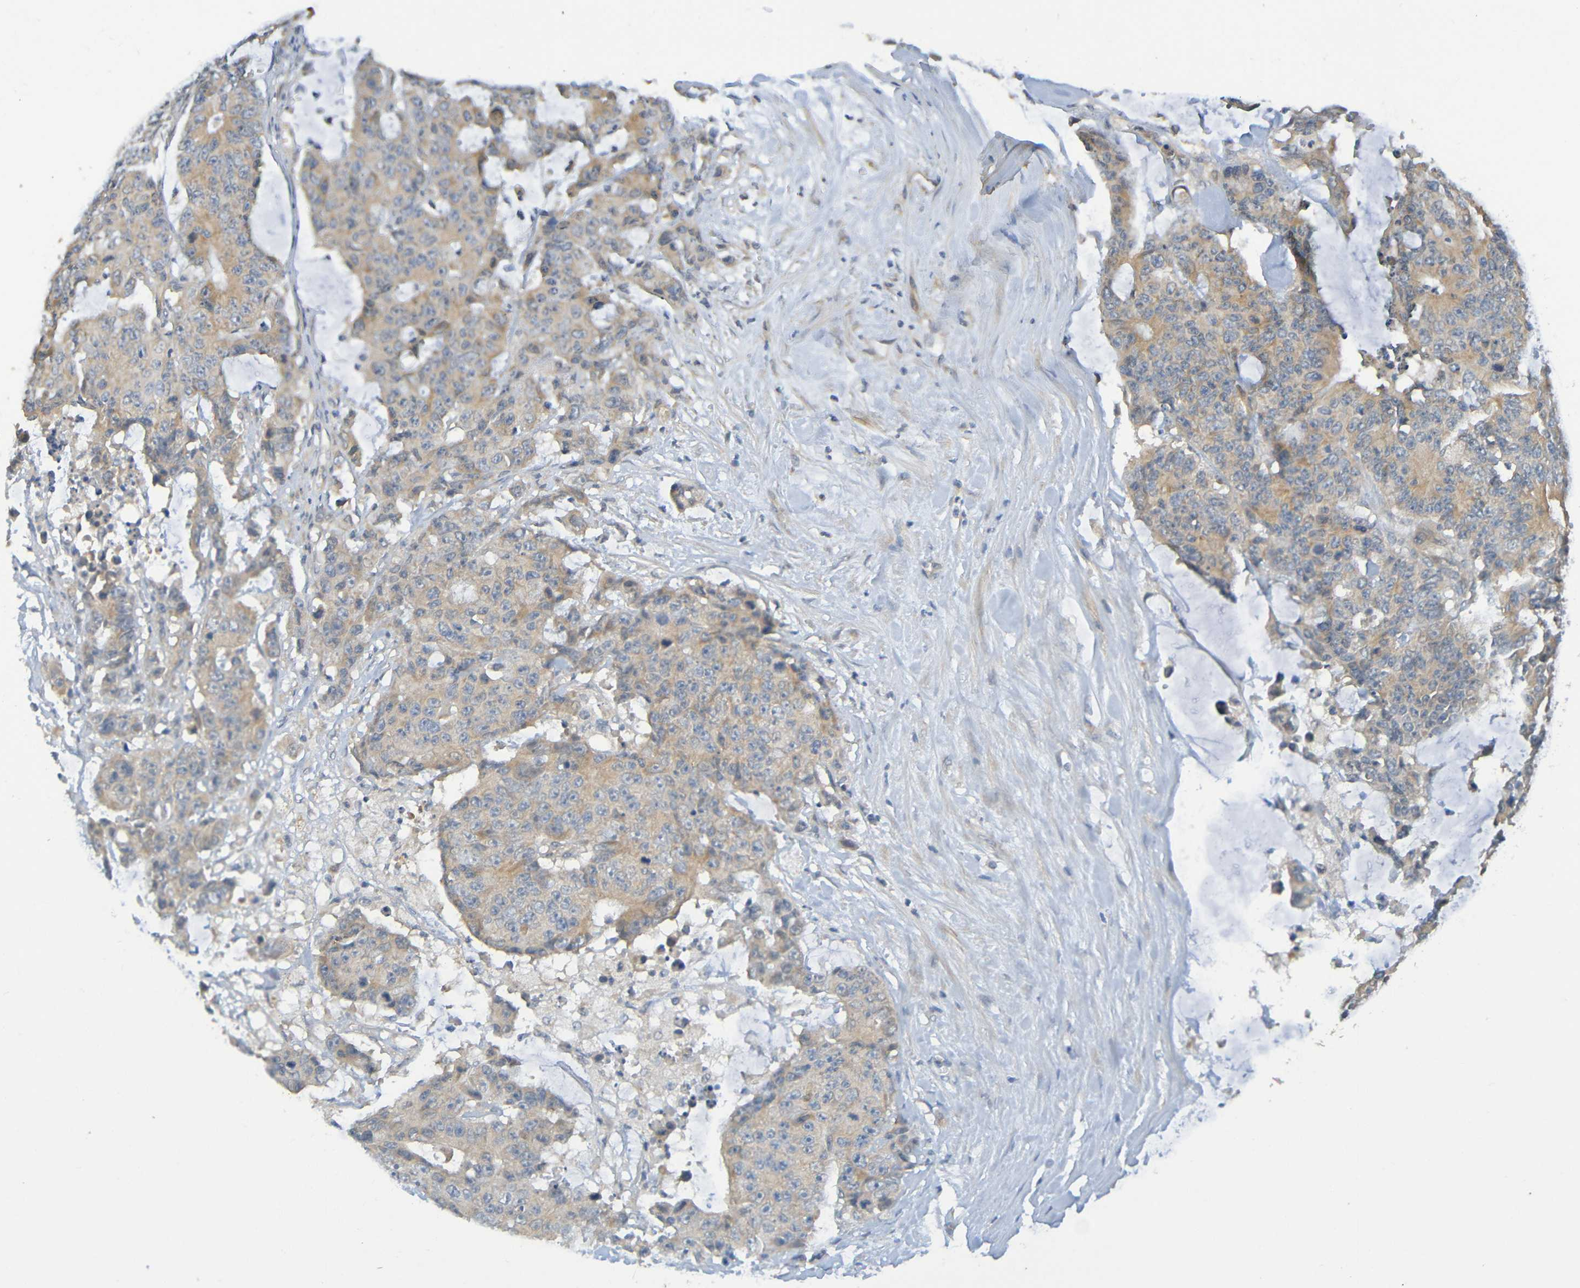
{"staining": {"intensity": "moderate", "quantity": ">75%", "location": "cytoplasmic/membranous"}, "tissue": "colorectal cancer", "cell_type": "Tumor cells", "image_type": "cancer", "snomed": [{"axis": "morphology", "description": "Adenocarcinoma, NOS"}, {"axis": "topography", "description": "Colon"}], "caption": "The photomicrograph exhibits immunohistochemical staining of colorectal cancer (adenocarcinoma). There is moderate cytoplasmic/membranous staining is seen in approximately >75% of tumor cells. Using DAB (3,3'-diaminobenzidine) (brown) and hematoxylin (blue) stains, captured at high magnification using brightfield microscopy.", "gene": "CYP4F2", "patient": {"sex": "female", "age": 86}}